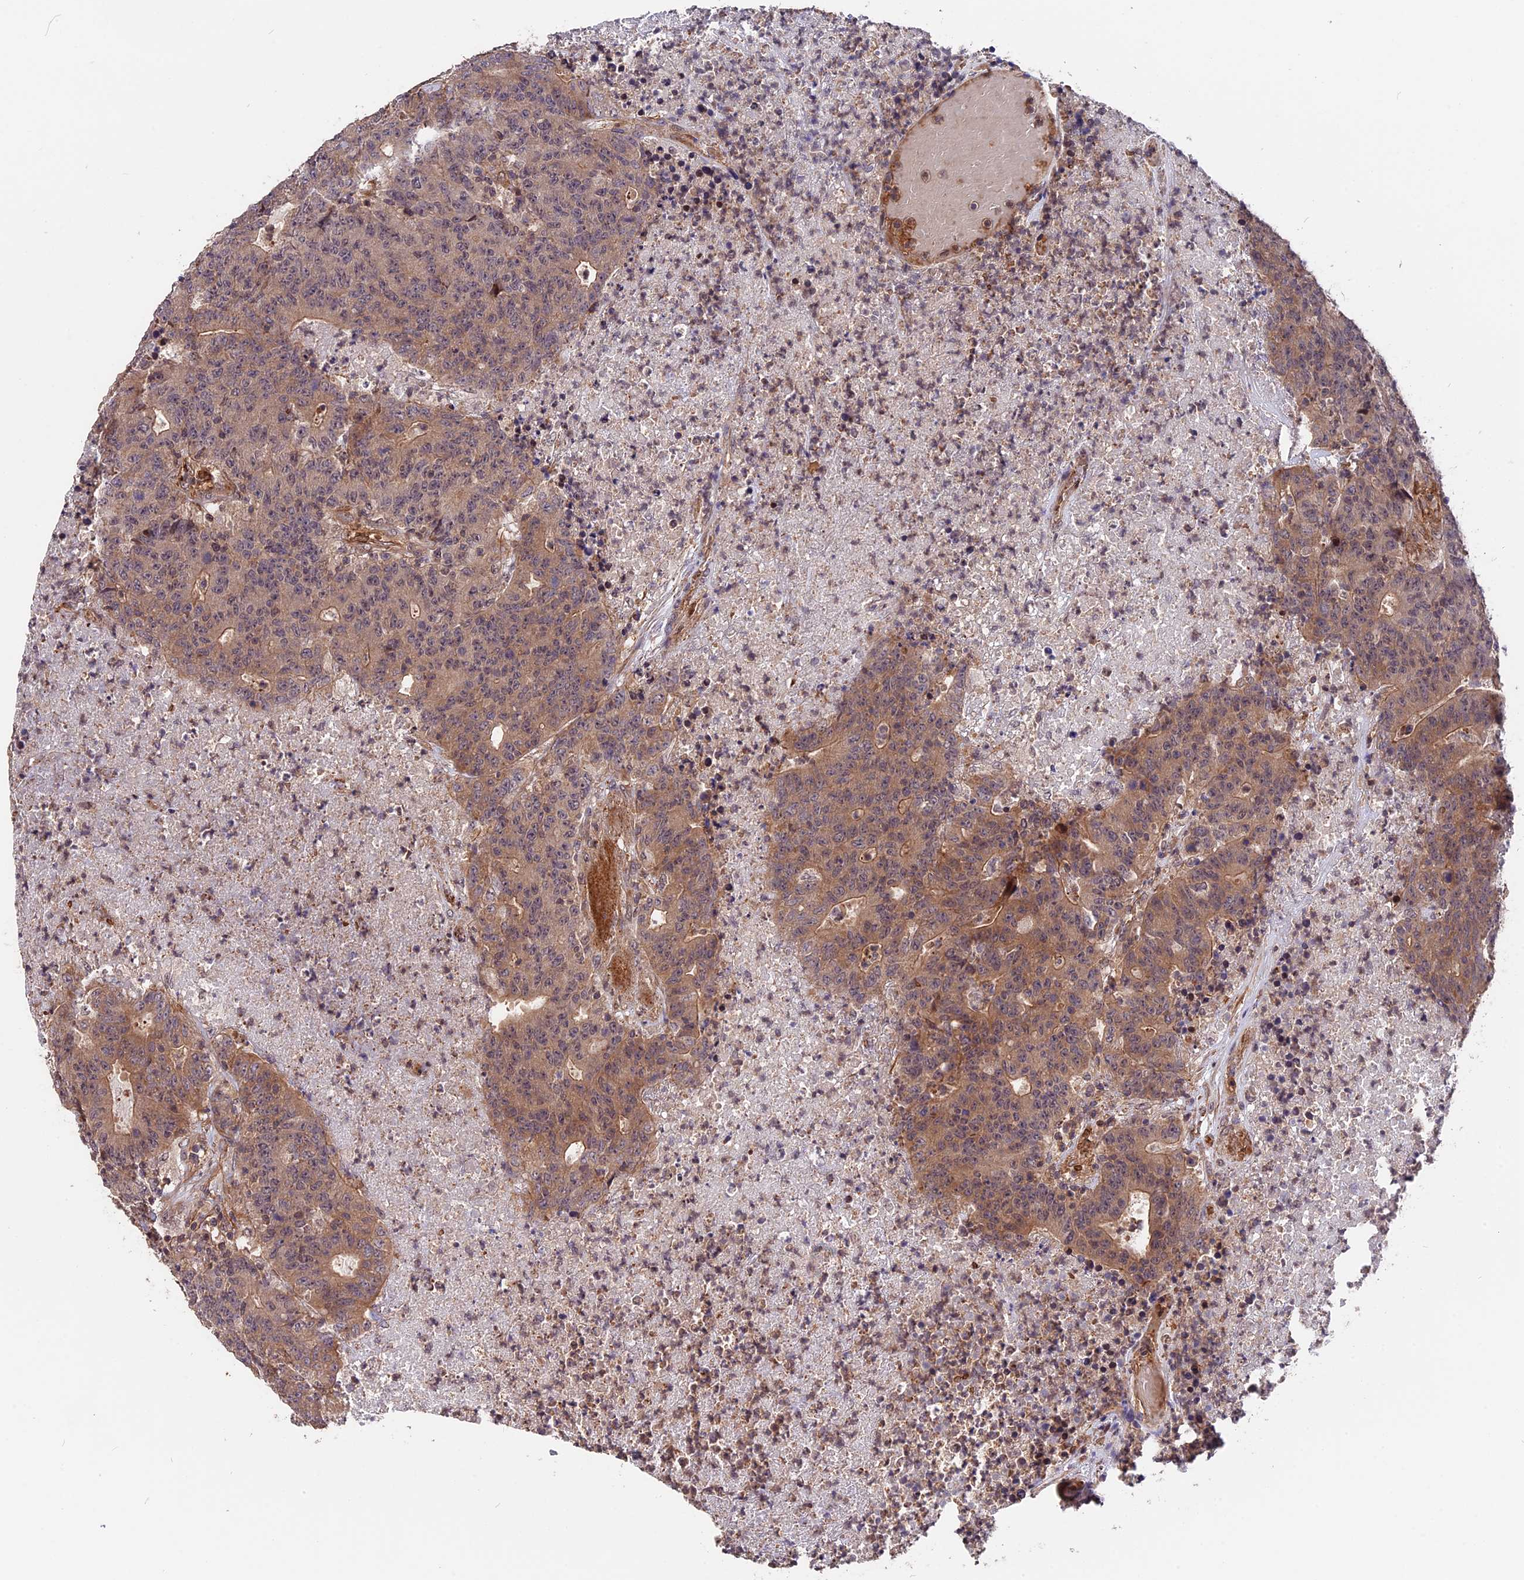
{"staining": {"intensity": "weak", "quantity": ">75%", "location": "cytoplasmic/membranous"}, "tissue": "colorectal cancer", "cell_type": "Tumor cells", "image_type": "cancer", "snomed": [{"axis": "morphology", "description": "Adenocarcinoma, NOS"}, {"axis": "topography", "description": "Colon"}], "caption": "Protein positivity by immunohistochemistry (IHC) demonstrates weak cytoplasmic/membranous positivity in about >75% of tumor cells in adenocarcinoma (colorectal). (DAB IHC, brown staining for protein, blue staining for nuclei).", "gene": "ZC3H10", "patient": {"sex": "female", "age": 75}}